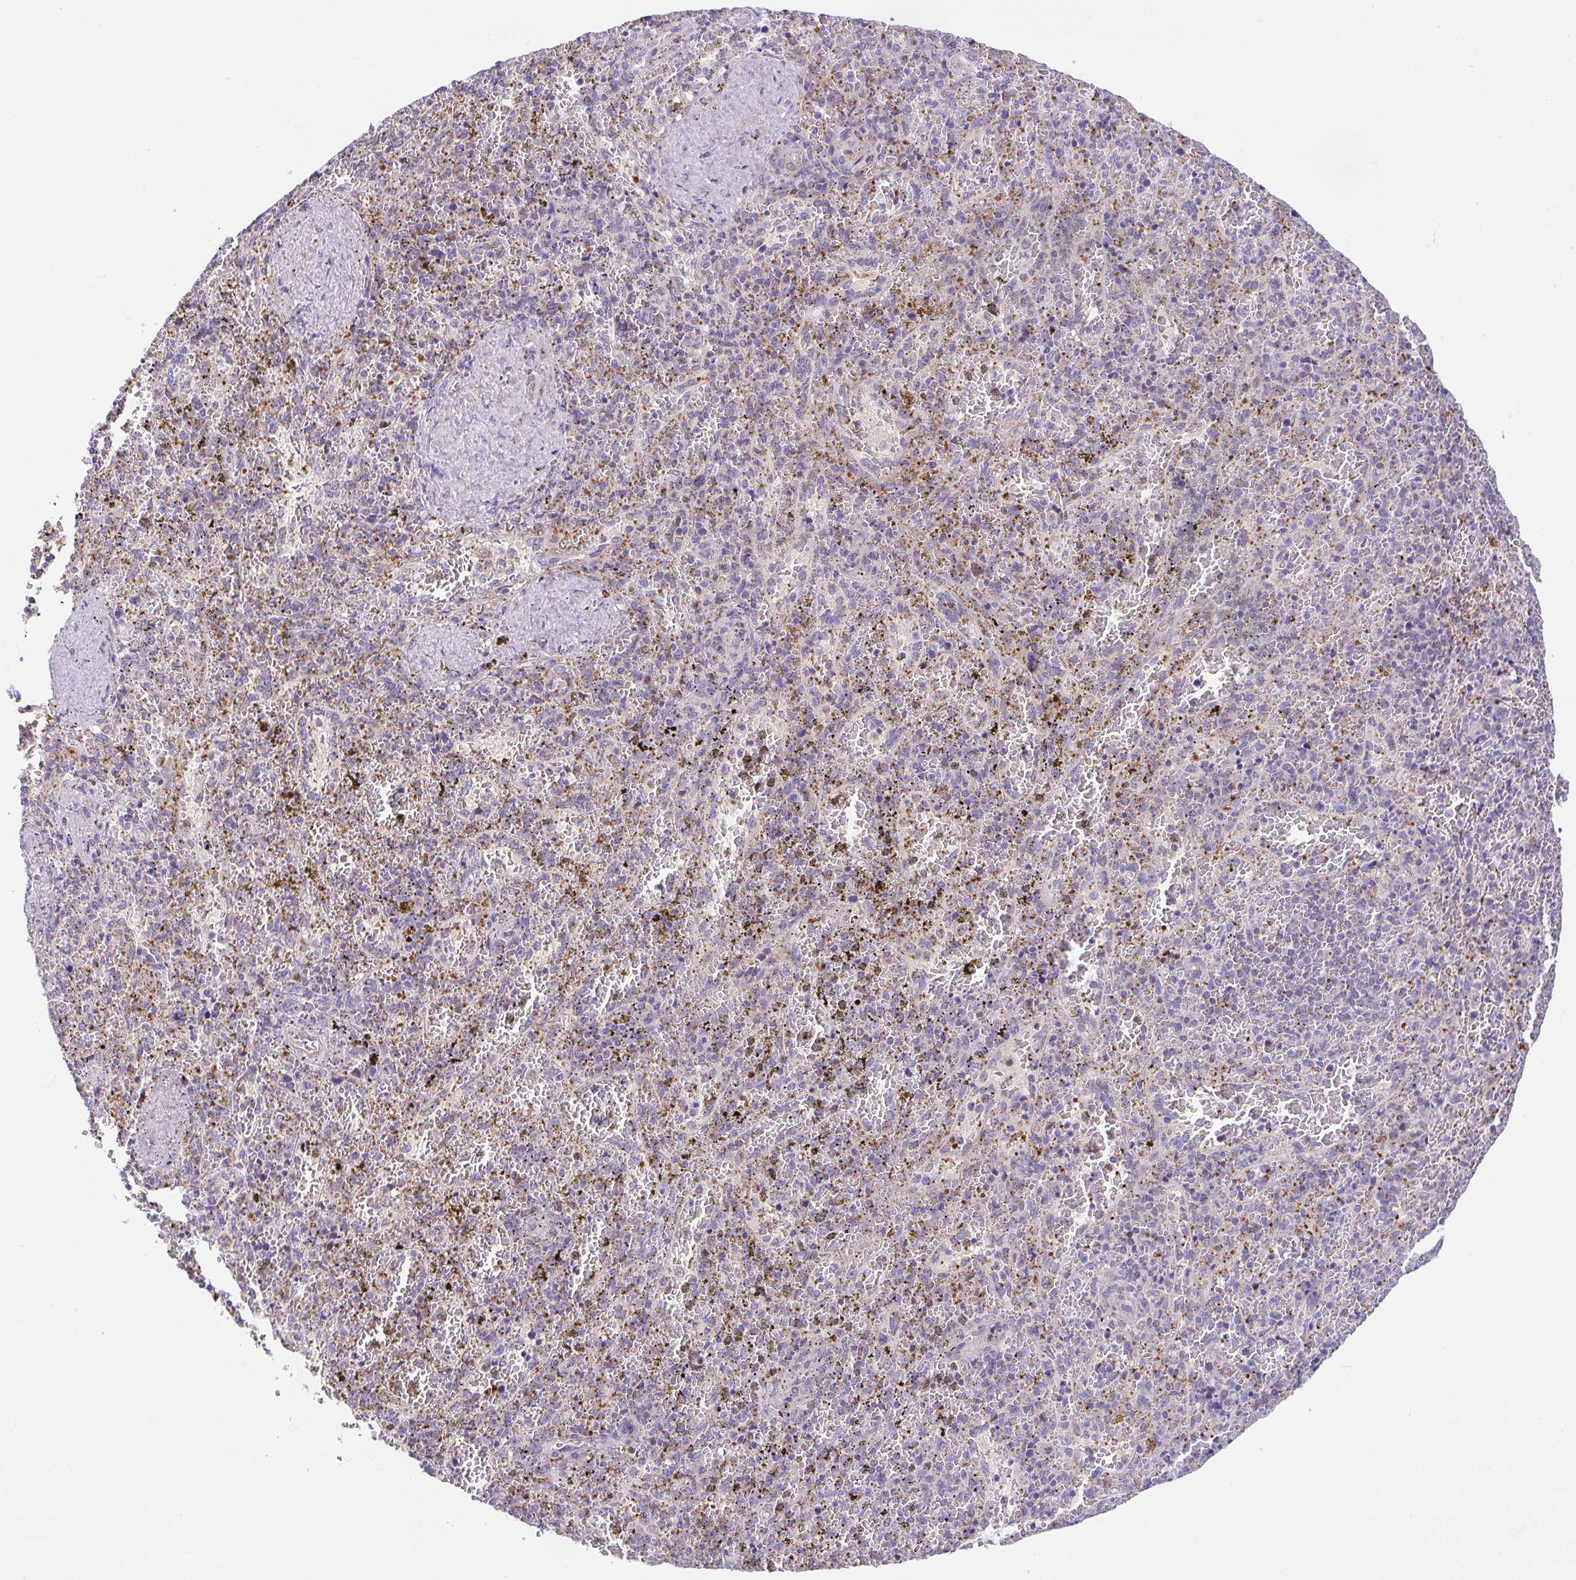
{"staining": {"intensity": "negative", "quantity": "none", "location": "none"}, "tissue": "spleen", "cell_type": "Cells in red pulp", "image_type": "normal", "snomed": [{"axis": "morphology", "description": "Normal tissue, NOS"}, {"axis": "topography", "description": "Spleen"}], "caption": "Image shows no protein staining in cells in red pulp of unremarkable spleen.", "gene": "SLC13A1", "patient": {"sex": "female", "age": 50}}